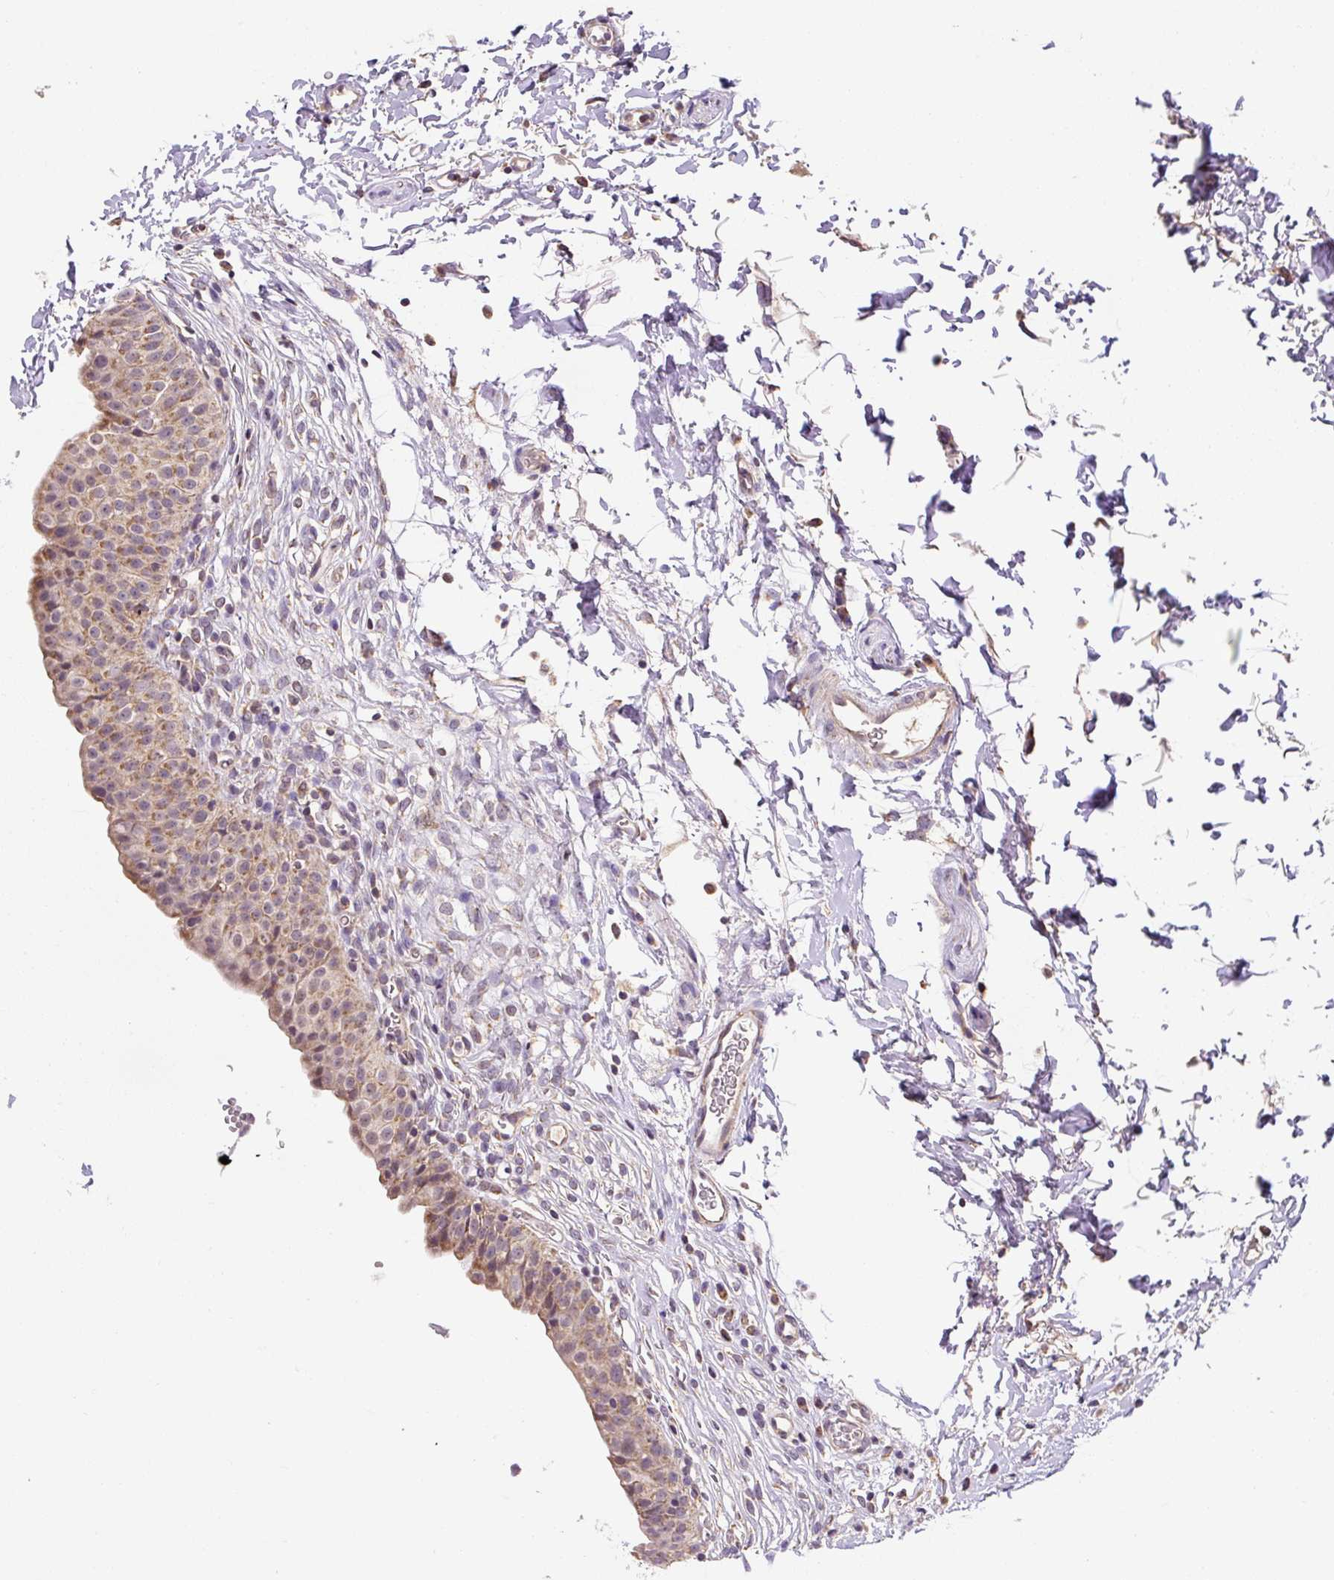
{"staining": {"intensity": "moderate", "quantity": ">75%", "location": "cytoplasmic/membranous"}, "tissue": "urinary bladder", "cell_type": "Urothelial cells", "image_type": "normal", "snomed": [{"axis": "morphology", "description": "Normal tissue, NOS"}, {"axis": "topography", "description": "Urinary bladder"}, {"axis": "topography", "description": "Peripheral nerve tissue"}], "caption": "DAB (3,3'-diaminobenzidine) immunohistochemical staining of normal human urinary bladder shows moderate cytoplasmic/membranous protein staining in about >75% of urothelial cells.", "gene": "MFSD9", "patient": {"sex": "male", "age": 55}}